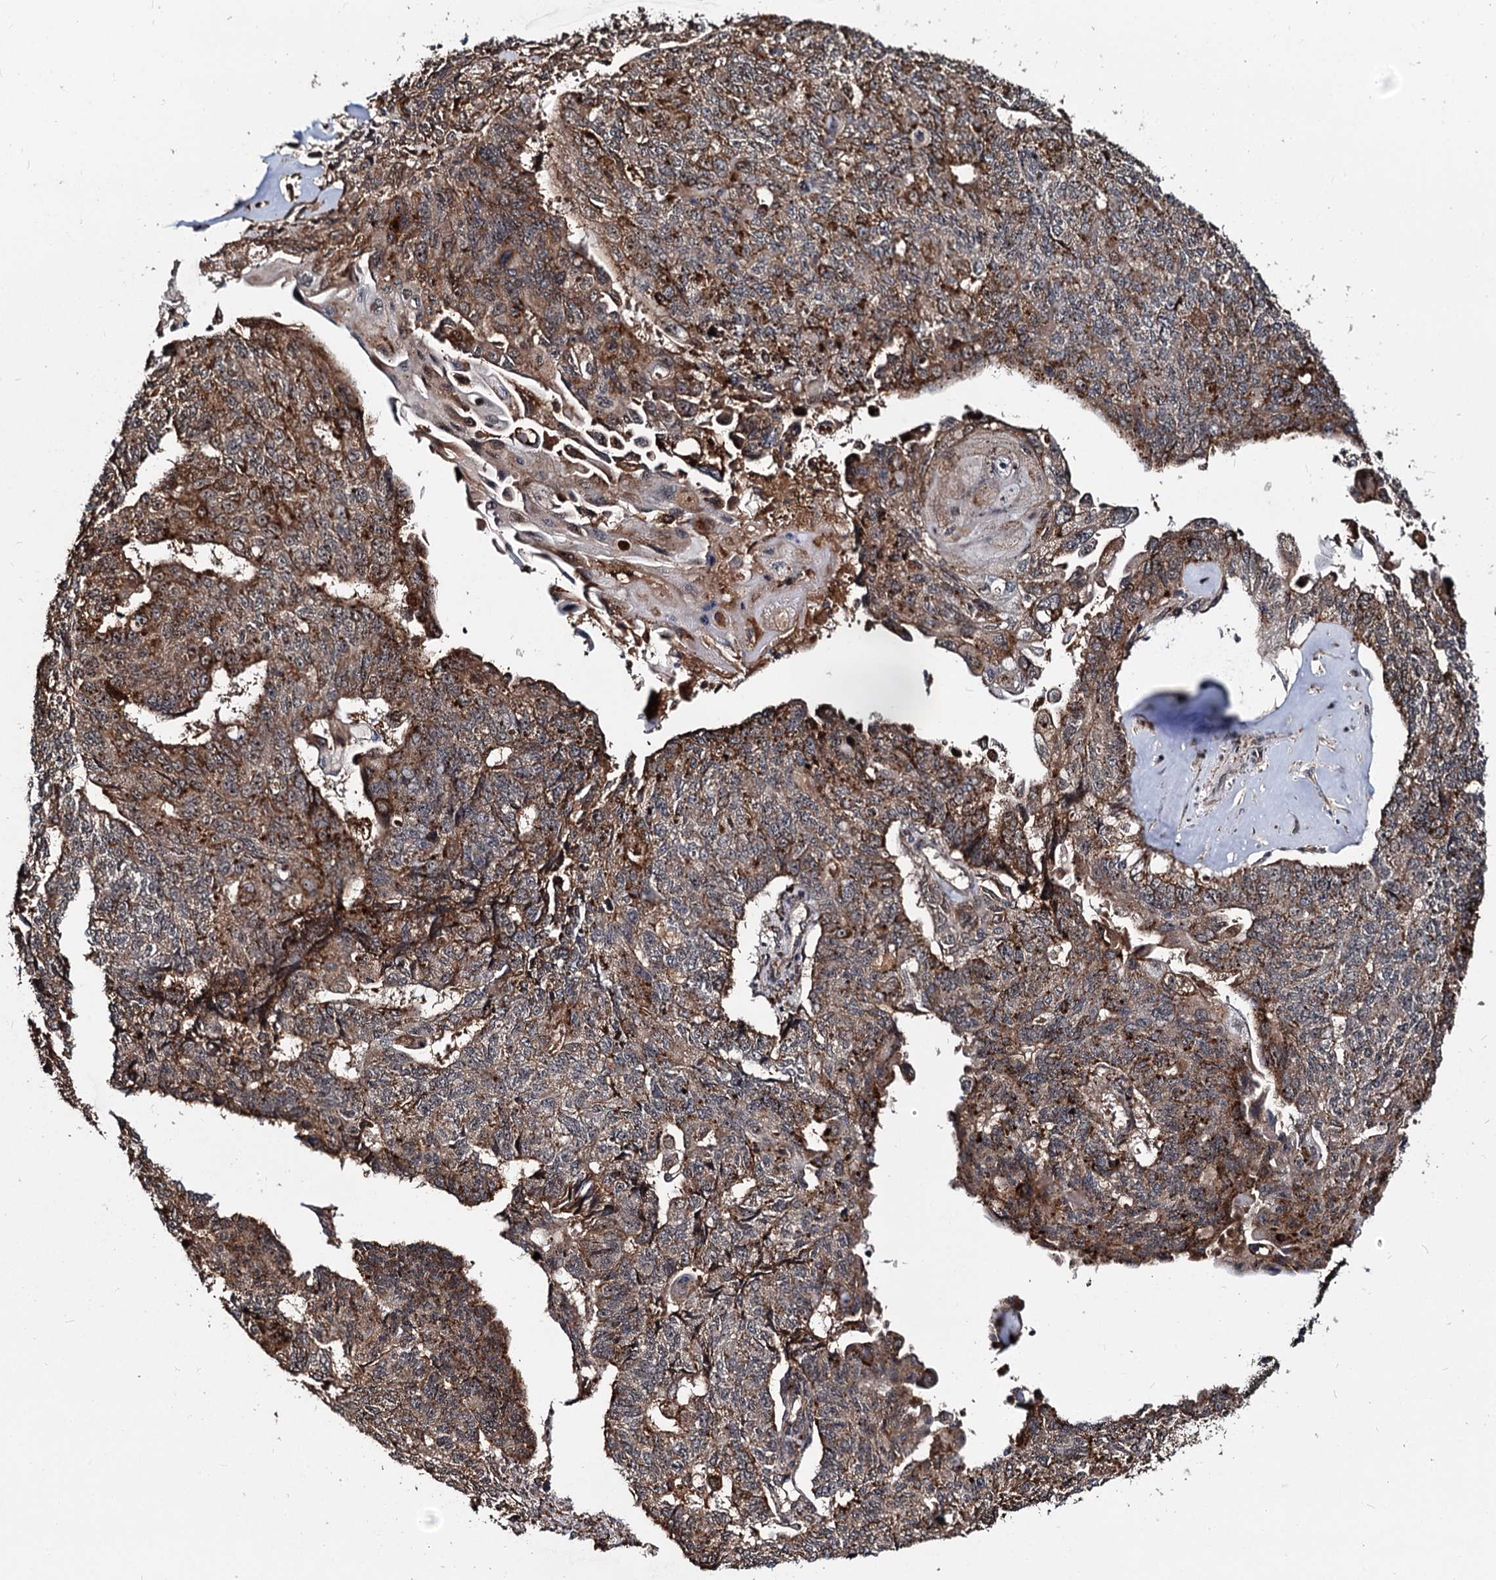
{"staining": {"intensity": "moderate", "quantity": "25%-75%", "location": "cytoplasmic/membranous"}, "tissue": "endometrial cancer", "cell_type": "Tumor cells", "image_type": "cancer", "snomed": [{"axis": "morphology", "description": "Adenocarcinoma, NOS"}, {"axis": "topography", "description": "Endometrium"}], "caption": "The immunohistochemical stain highlights moderate cytoplasmic/membranous expression in tumor cells of adenocarcinoma (endometrial) tissue. (DAB (3,3'-diaminobenzidine) IHC, brown staining for protein, blue staining for nuclei).", "gene": "CEP192", "patient": {"sex": "female", "age": 32}}